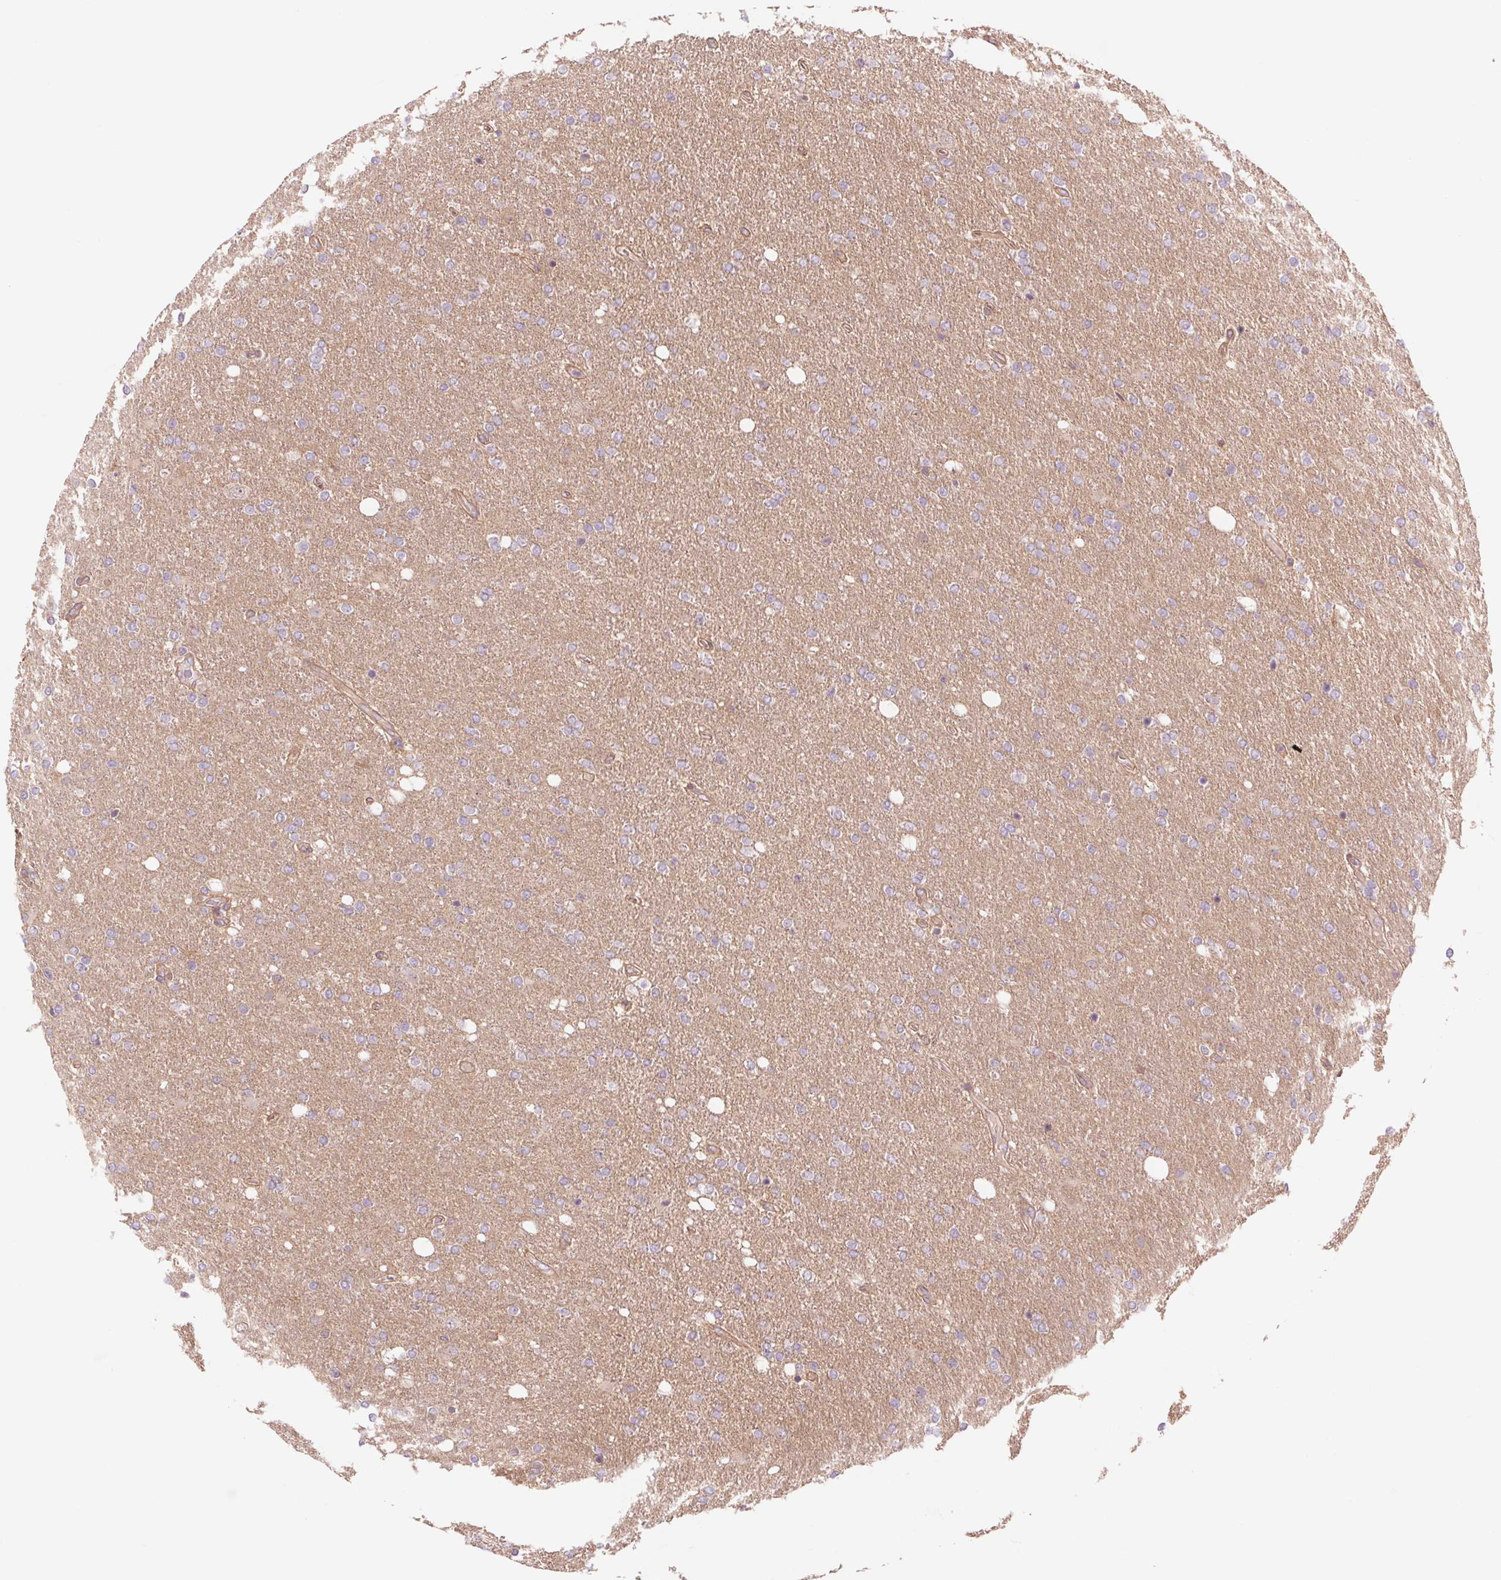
{"staining": {"intensity": "negative", "quantity": "none", "location": "none"}, "tissue": "glioma", "cell_type": "Tumor cells", "image_type": "cancer", "snomed": [{"axis": "morphology", "description": "Glioma, malignant, High grade"}, {"axis": "topography", "description": "Cerebral cortex"}], "caption": "IHC of human glioma displays no staining in tumor cells.", "gene": "SH3RF2", "patient": {"sex": "male", "age": 70}}